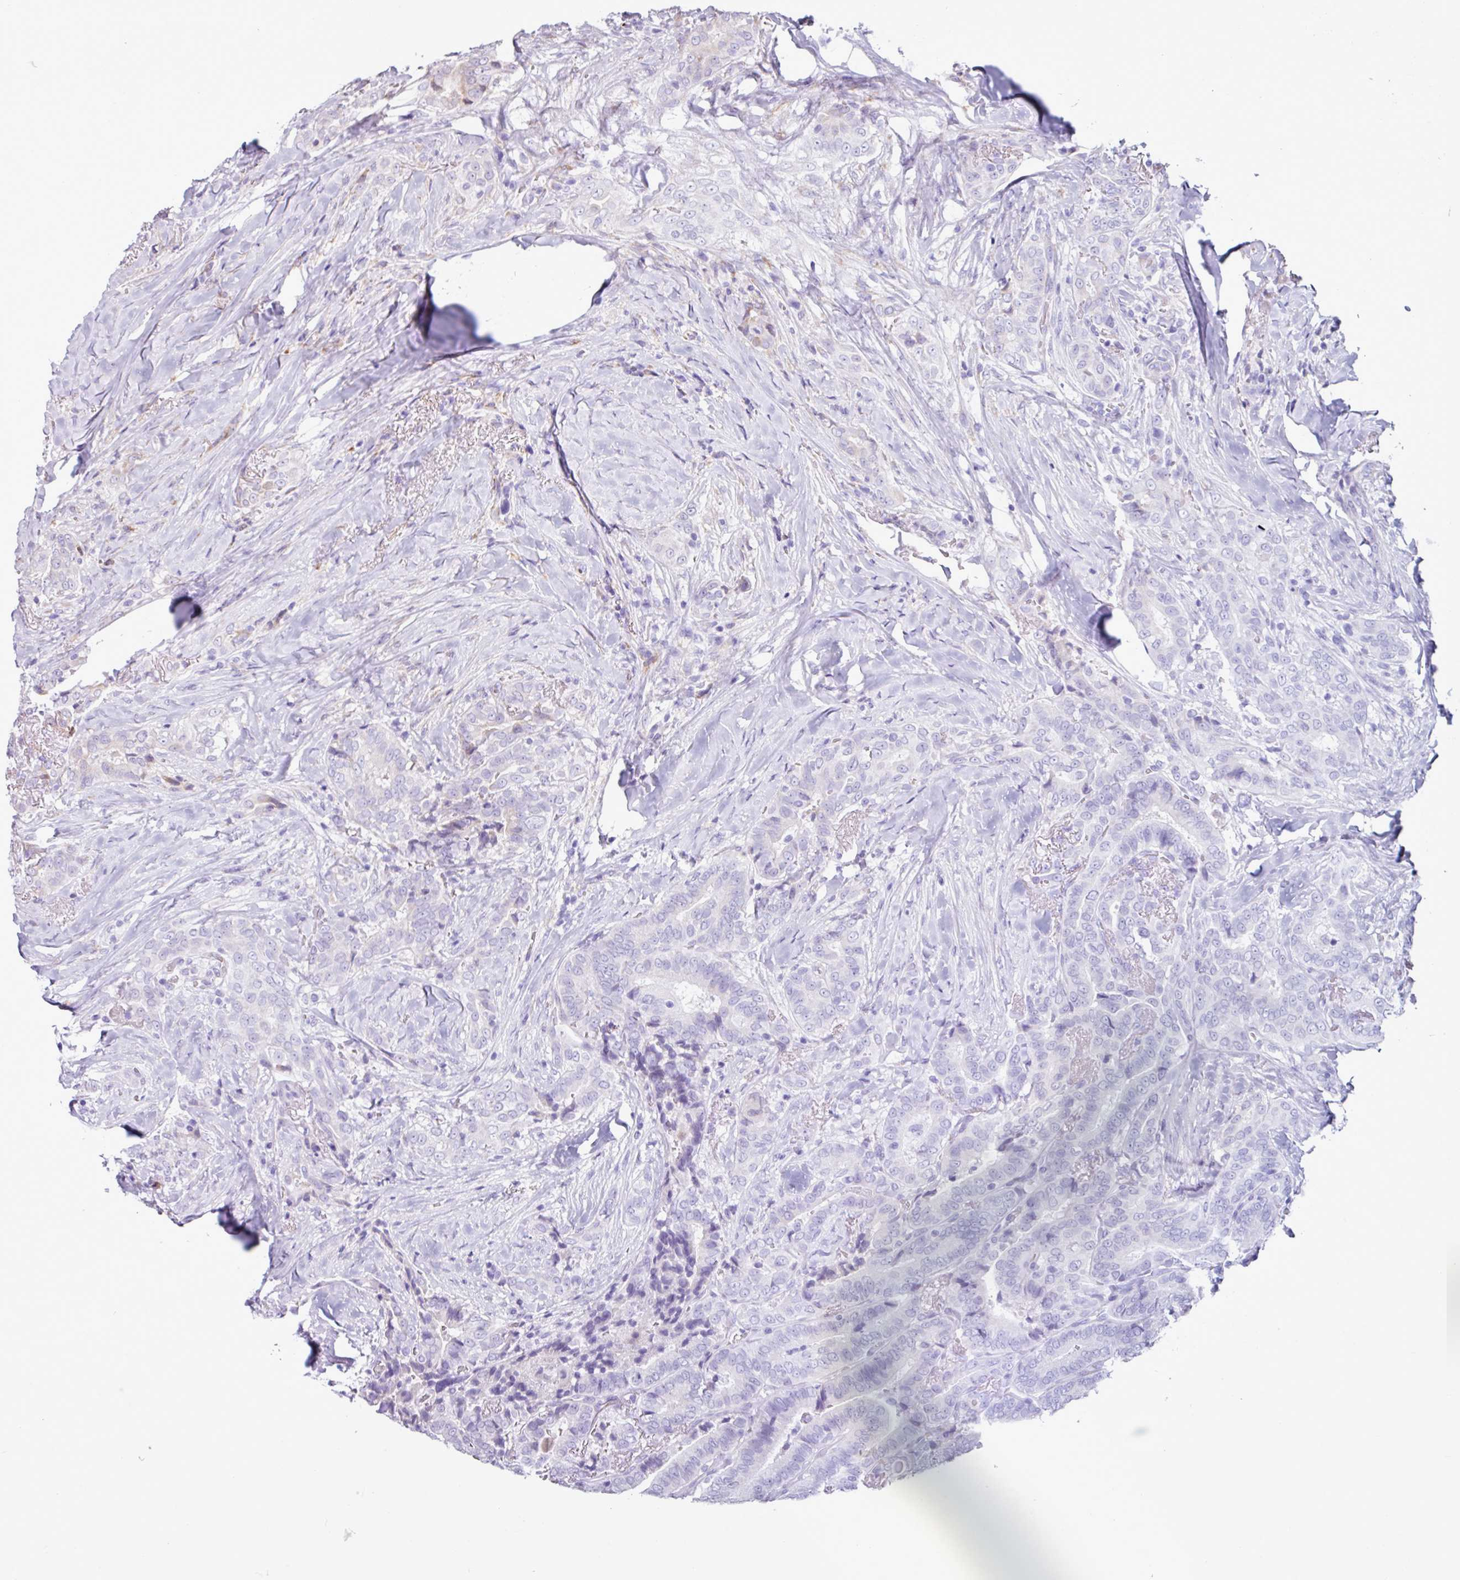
{"staining": {"intensity": "weak", "quantity": "<25%", "location": "cytoplasmic/membranous"}, "tissue": "thyroid cancer", "cell_type": "Tumor cells", "image_type": "cancer", "snomed": [{"axis": "morphology", "description": "Papillary adenocarcinoma, NOS"}, {"axis": "topography", "description": "Thyroid gland"}], "caption": "Micrograph shows no significant protein expression in tumor cells of thyroid cancer.", "gene": "PPP1R35", "patient": {"sex": "male", "age": 61}}